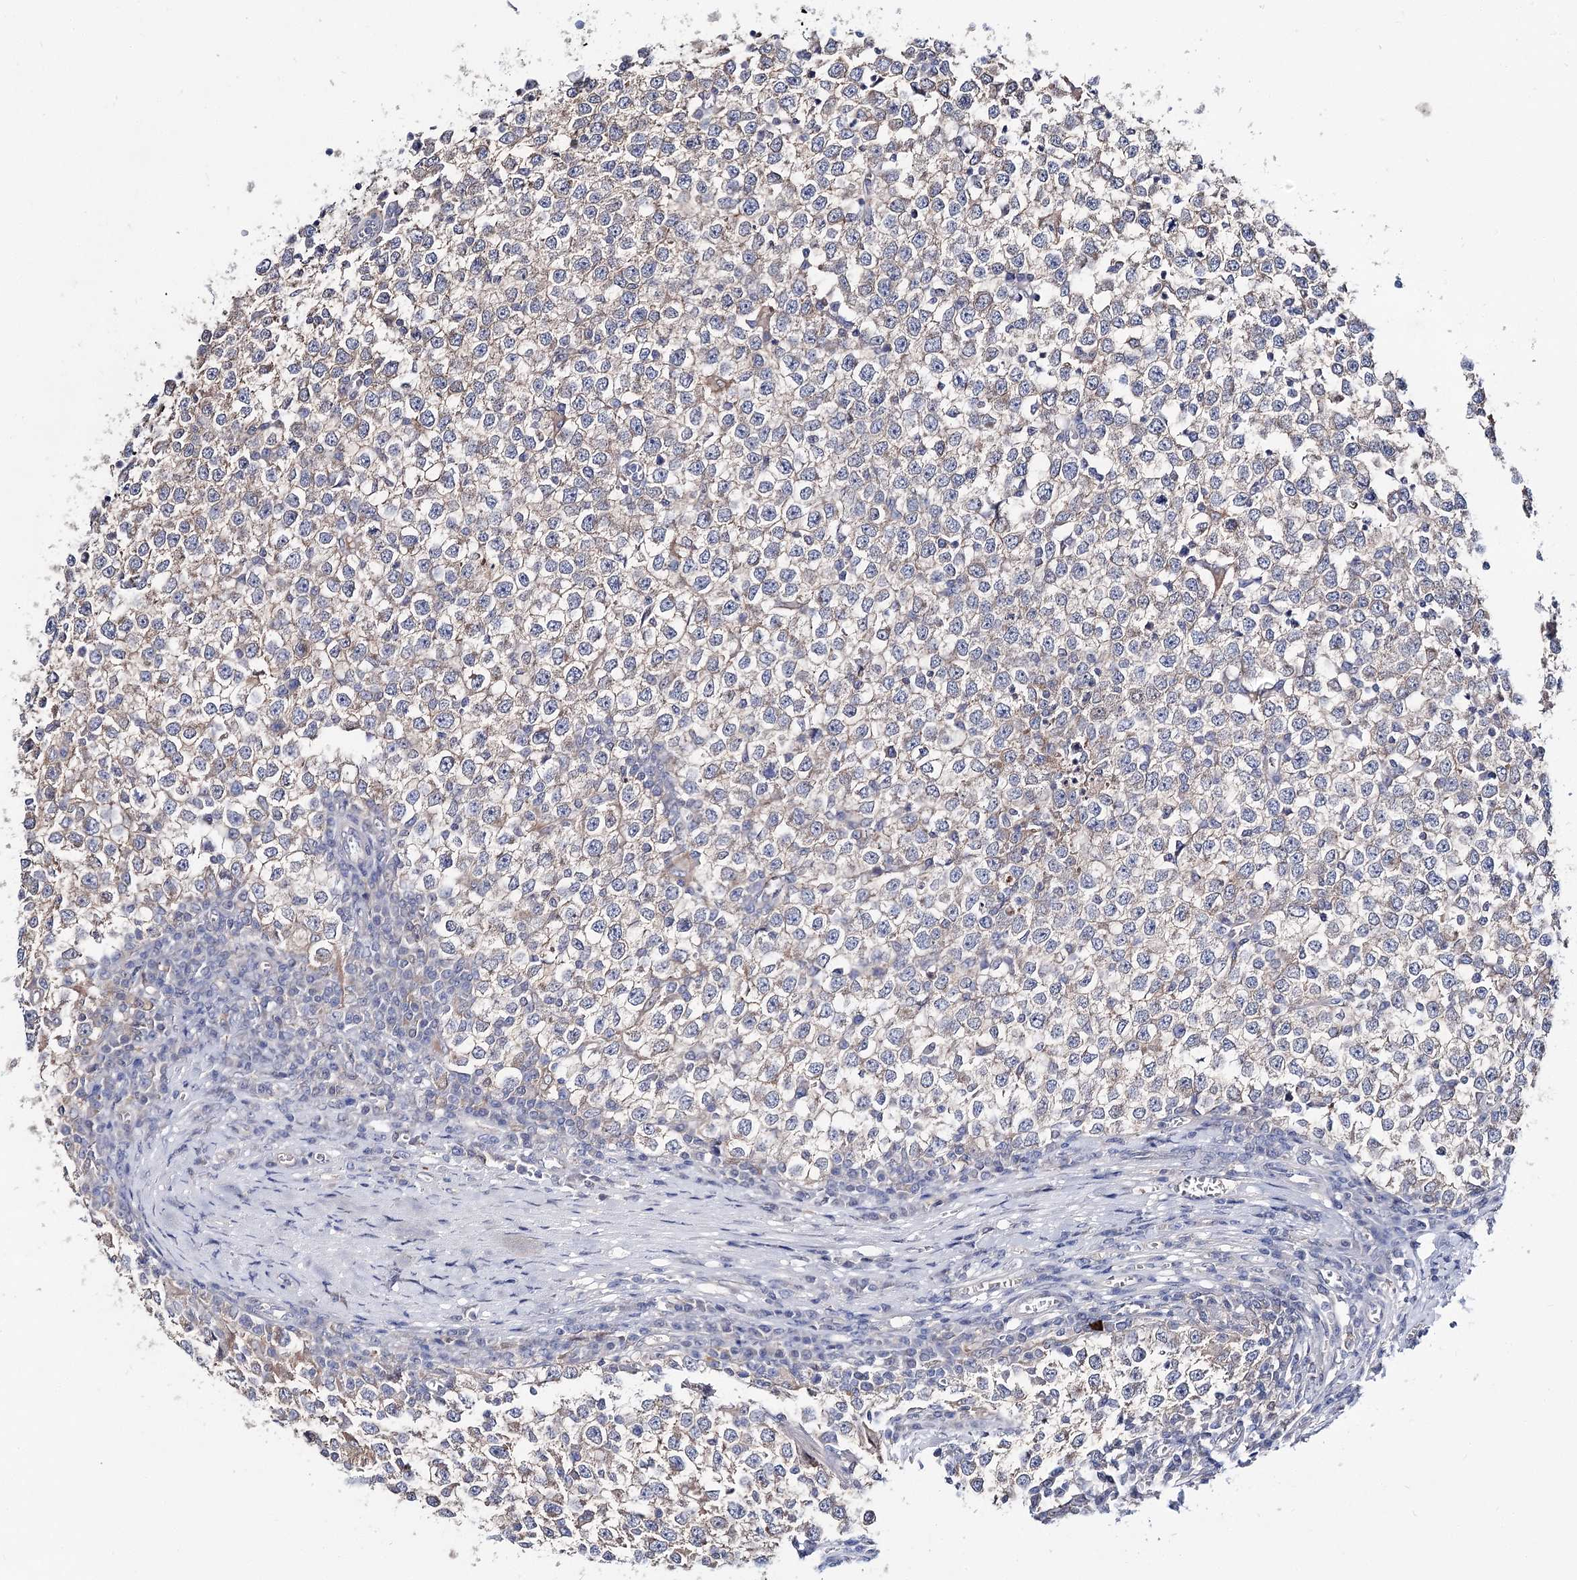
{"staining": {"intensity": "negative", "quantity": "none", "location": "none"}, "tissue": "testis cancer", "cell_type": "Tumor cells", "image_type": "cancer", "snomed": [{"axis": "morphology", "description": "Seminoma, NOS"}, {"axis": "topography", "description": "Testis"}], "caption": "This is a photomicrograph of immunohistochemistry (IHC) staining of seminoma (testis), which shows no expression in tumor cells. The staining is performed using DAB brown chromogen with nuclei counter-stained in using hematoxylin.", "gene": "UGP2", "patient": {"sex": "male", "age": 65}}